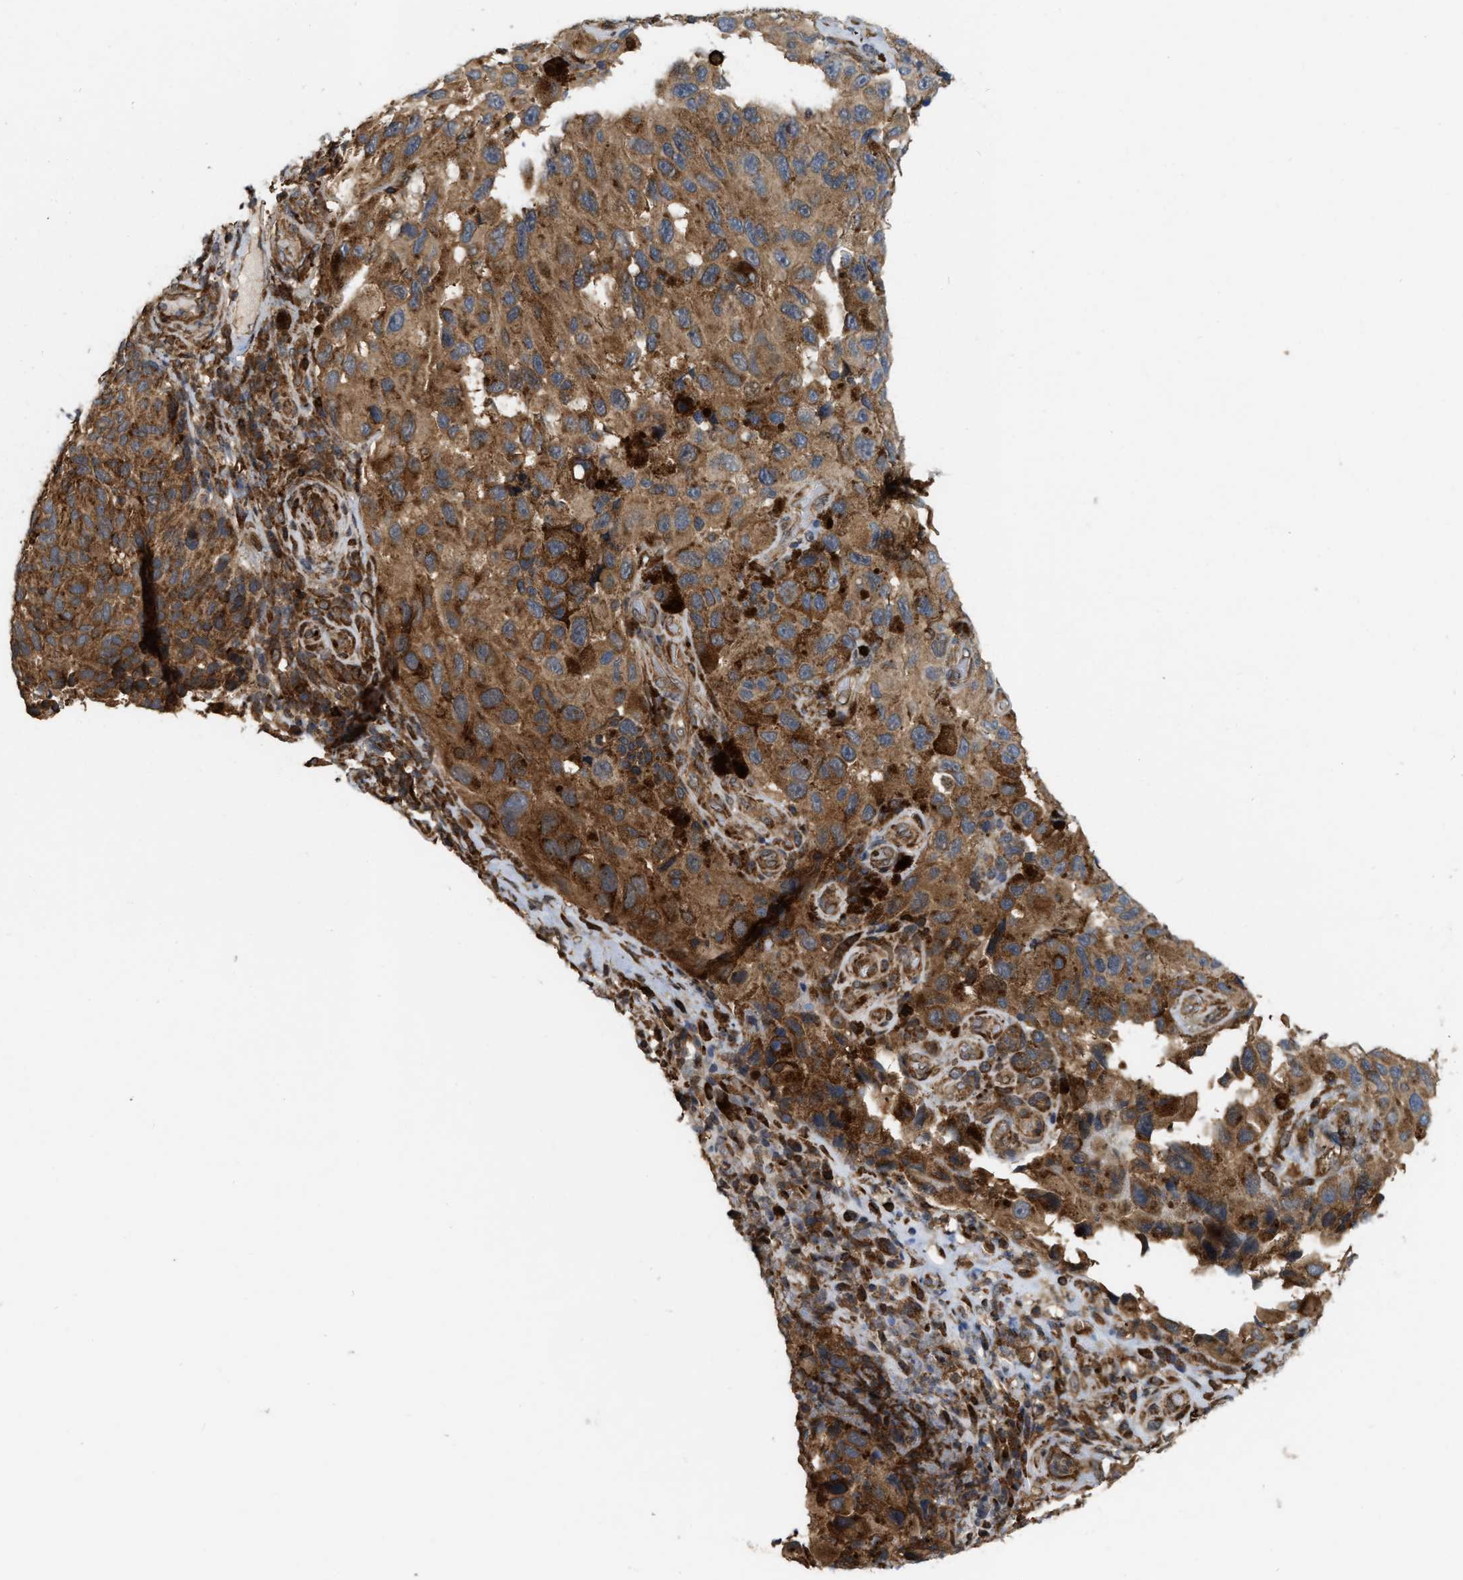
{"staining": {"intensity": "moderate", "quantity": ">75%", "location": "cytoplasmic/membranous"}, "tissue": "melanoma", "cell_type": "Tumor cells", "image_type": "cancer", "snomed": [{"axis": "morphology", "description": "Malignant melanoma, NOS"}, {"axis": "topography", "description": "Skin"}], "caption": "Protein staining exhibits moderate cytoplasmic/membranous staining in approximately >75% of tumor cells in malignant melanoma.", "gene": "IQCE", "patient": {"sex": "female", "age": 73}}